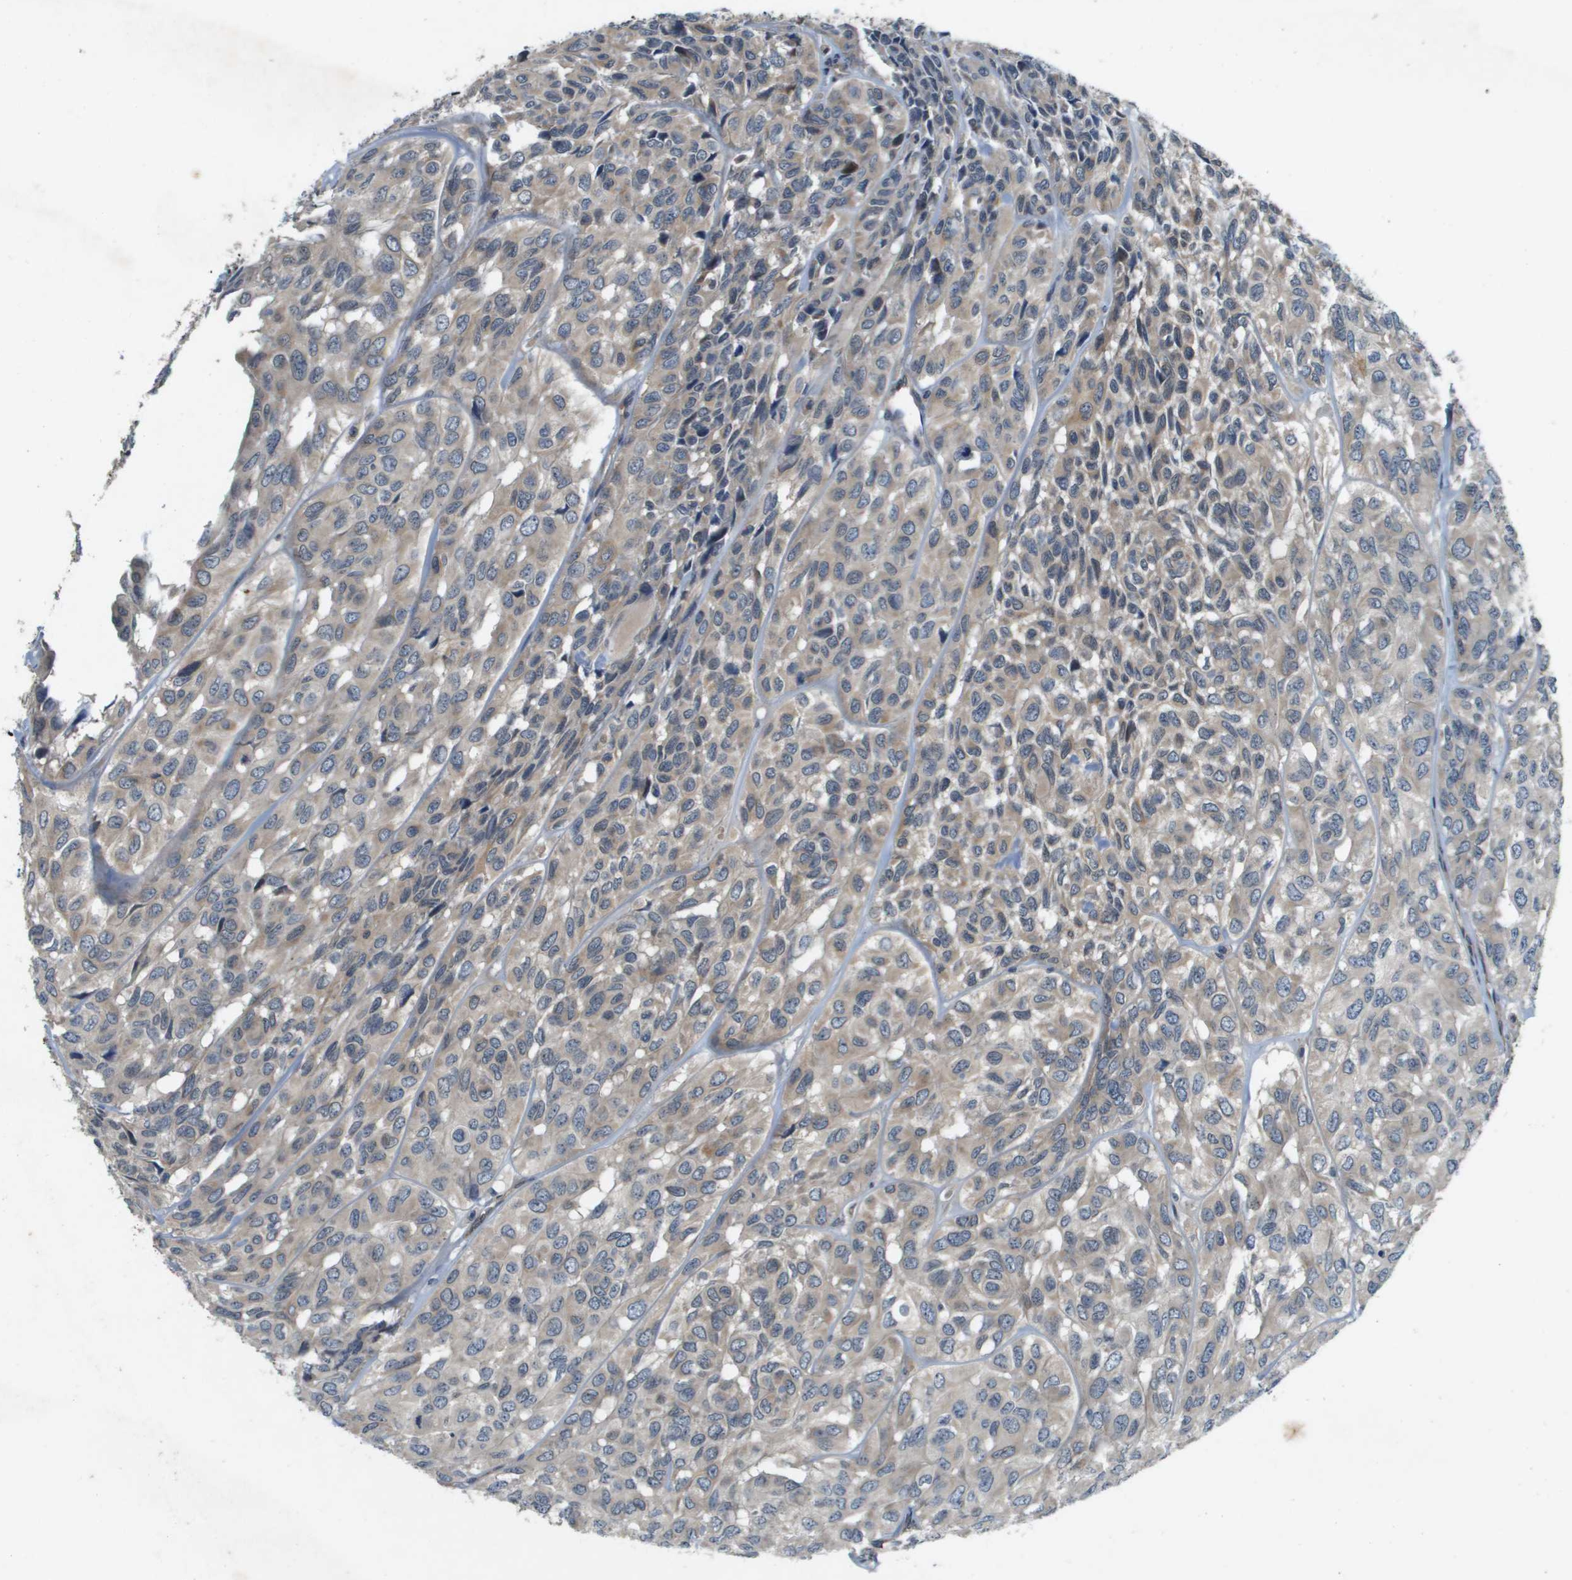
{"staining": {"intensity": "weak", "quantity": ">75%", "location": "cytoplasmic/membranous"}, "tissue": "head and neck cancer", "cell_type": "Tumor cells", "image_type": "cancer", "snomed": [{"axis": "morphology", "description": "Adenocarcinoma, NOS"}, {"axis": "topography", "description": "Salivary gland, NOS"}, {"axis": "topography", "description": "Head-Neck"}], "caption": "The photomicrograph displays immunohistochemical staining of adenocarcinoma (head and neck). There is weak cytoplasmic/membranous expression is seen in about >75% of tumor cells.", "gene": "PGAP3", "patient": {"sex": "female", "age": 76}}